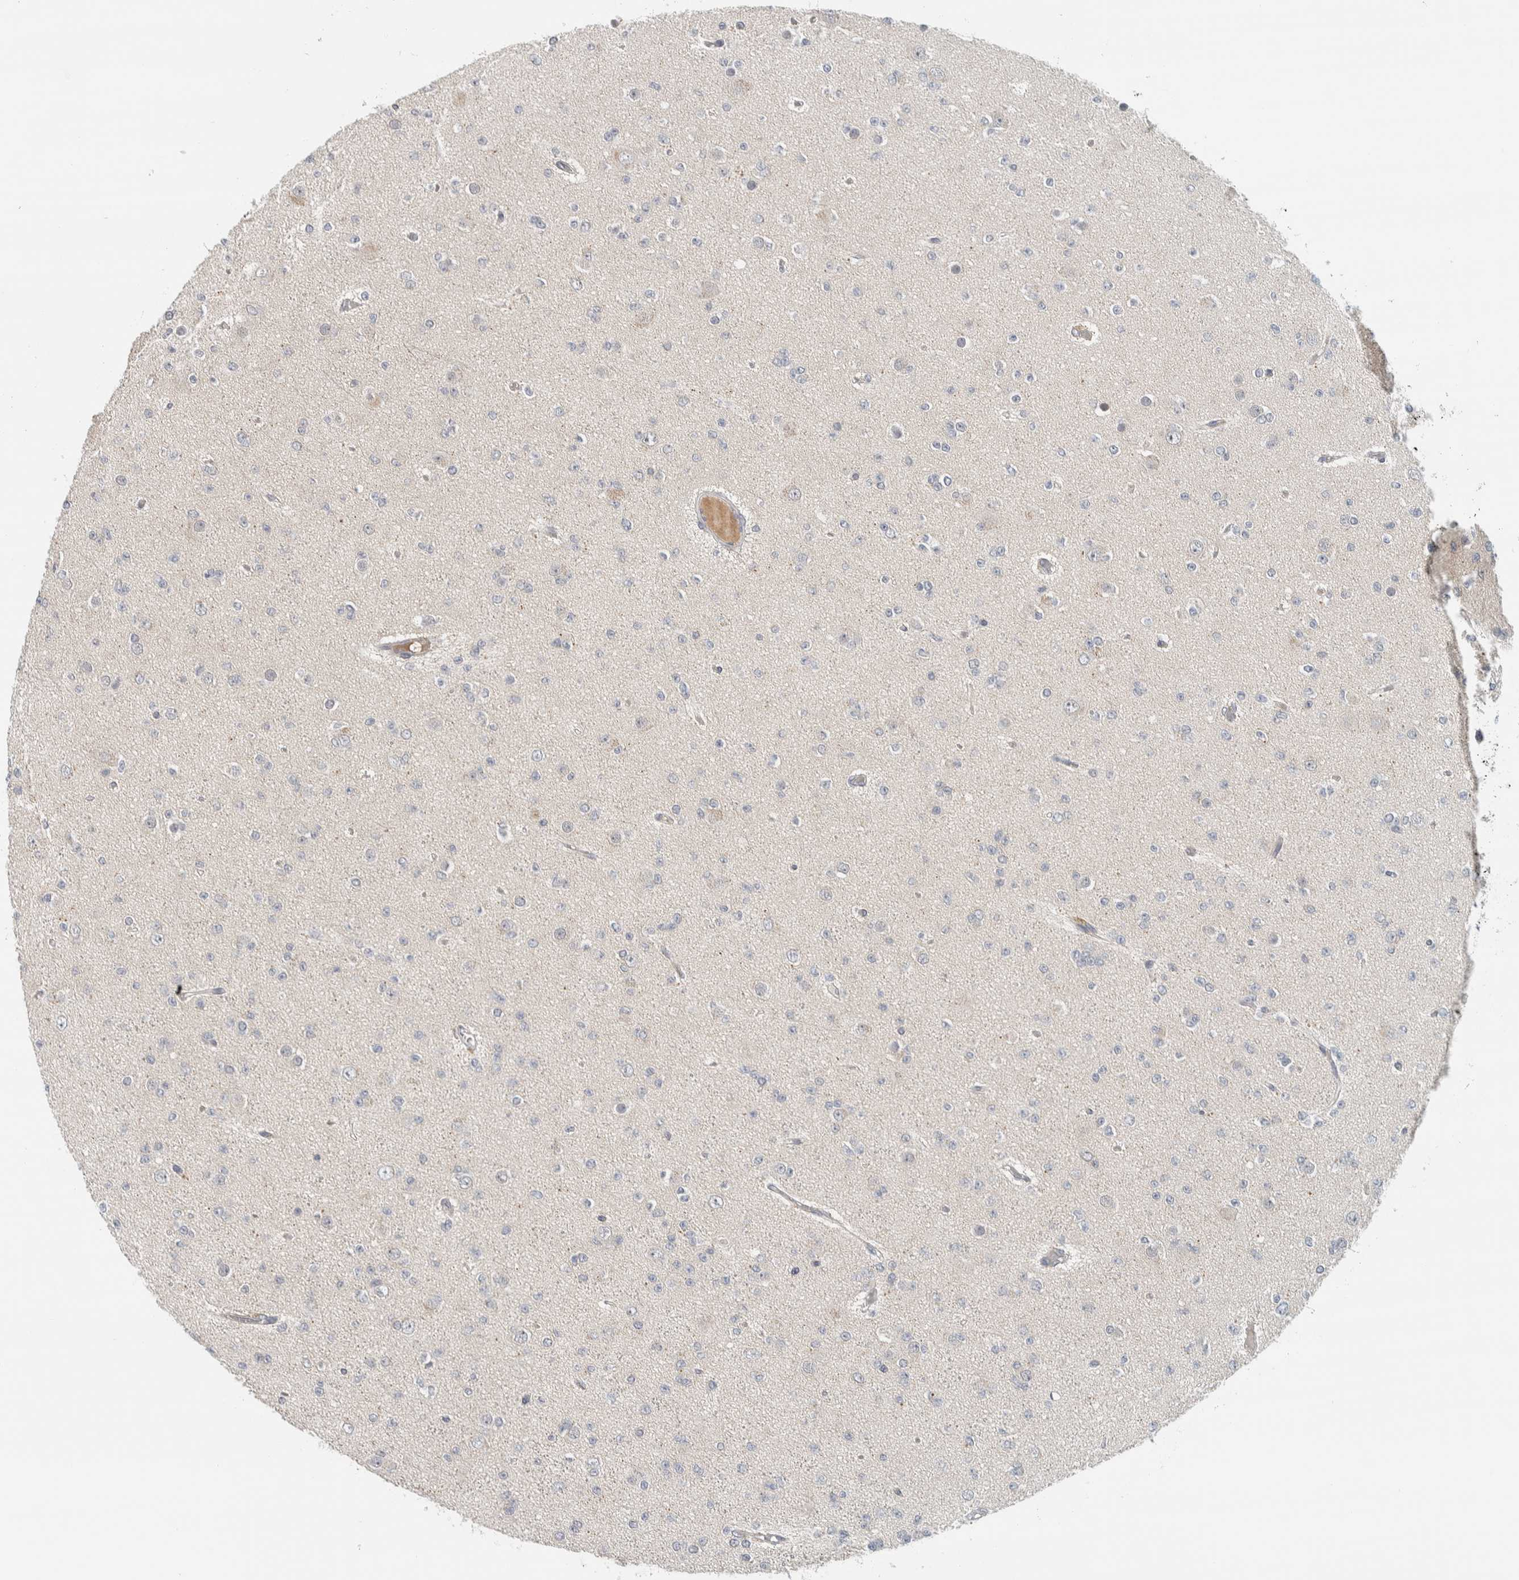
{"staining": {"intensity": "negative", "quantity": "none", "location": "none"}, "tissue": "glioma", "cell_type": "Tumor cells", "image_type": "cancer", "snomed": [{"axis": "morphology", "description": "Glioma, malignant, Low grade"}, {"axis": "topography", "description": "Brain"}], "caption": "An immunohistochemistry photomicrograph of glioma is shown. There is no staining in tumor cells of glioma. (DAB IHC visualized using brightfield microscopy, high magnification).", "gene": "AFP", "patient": {"sex": "female", "age": 22}}